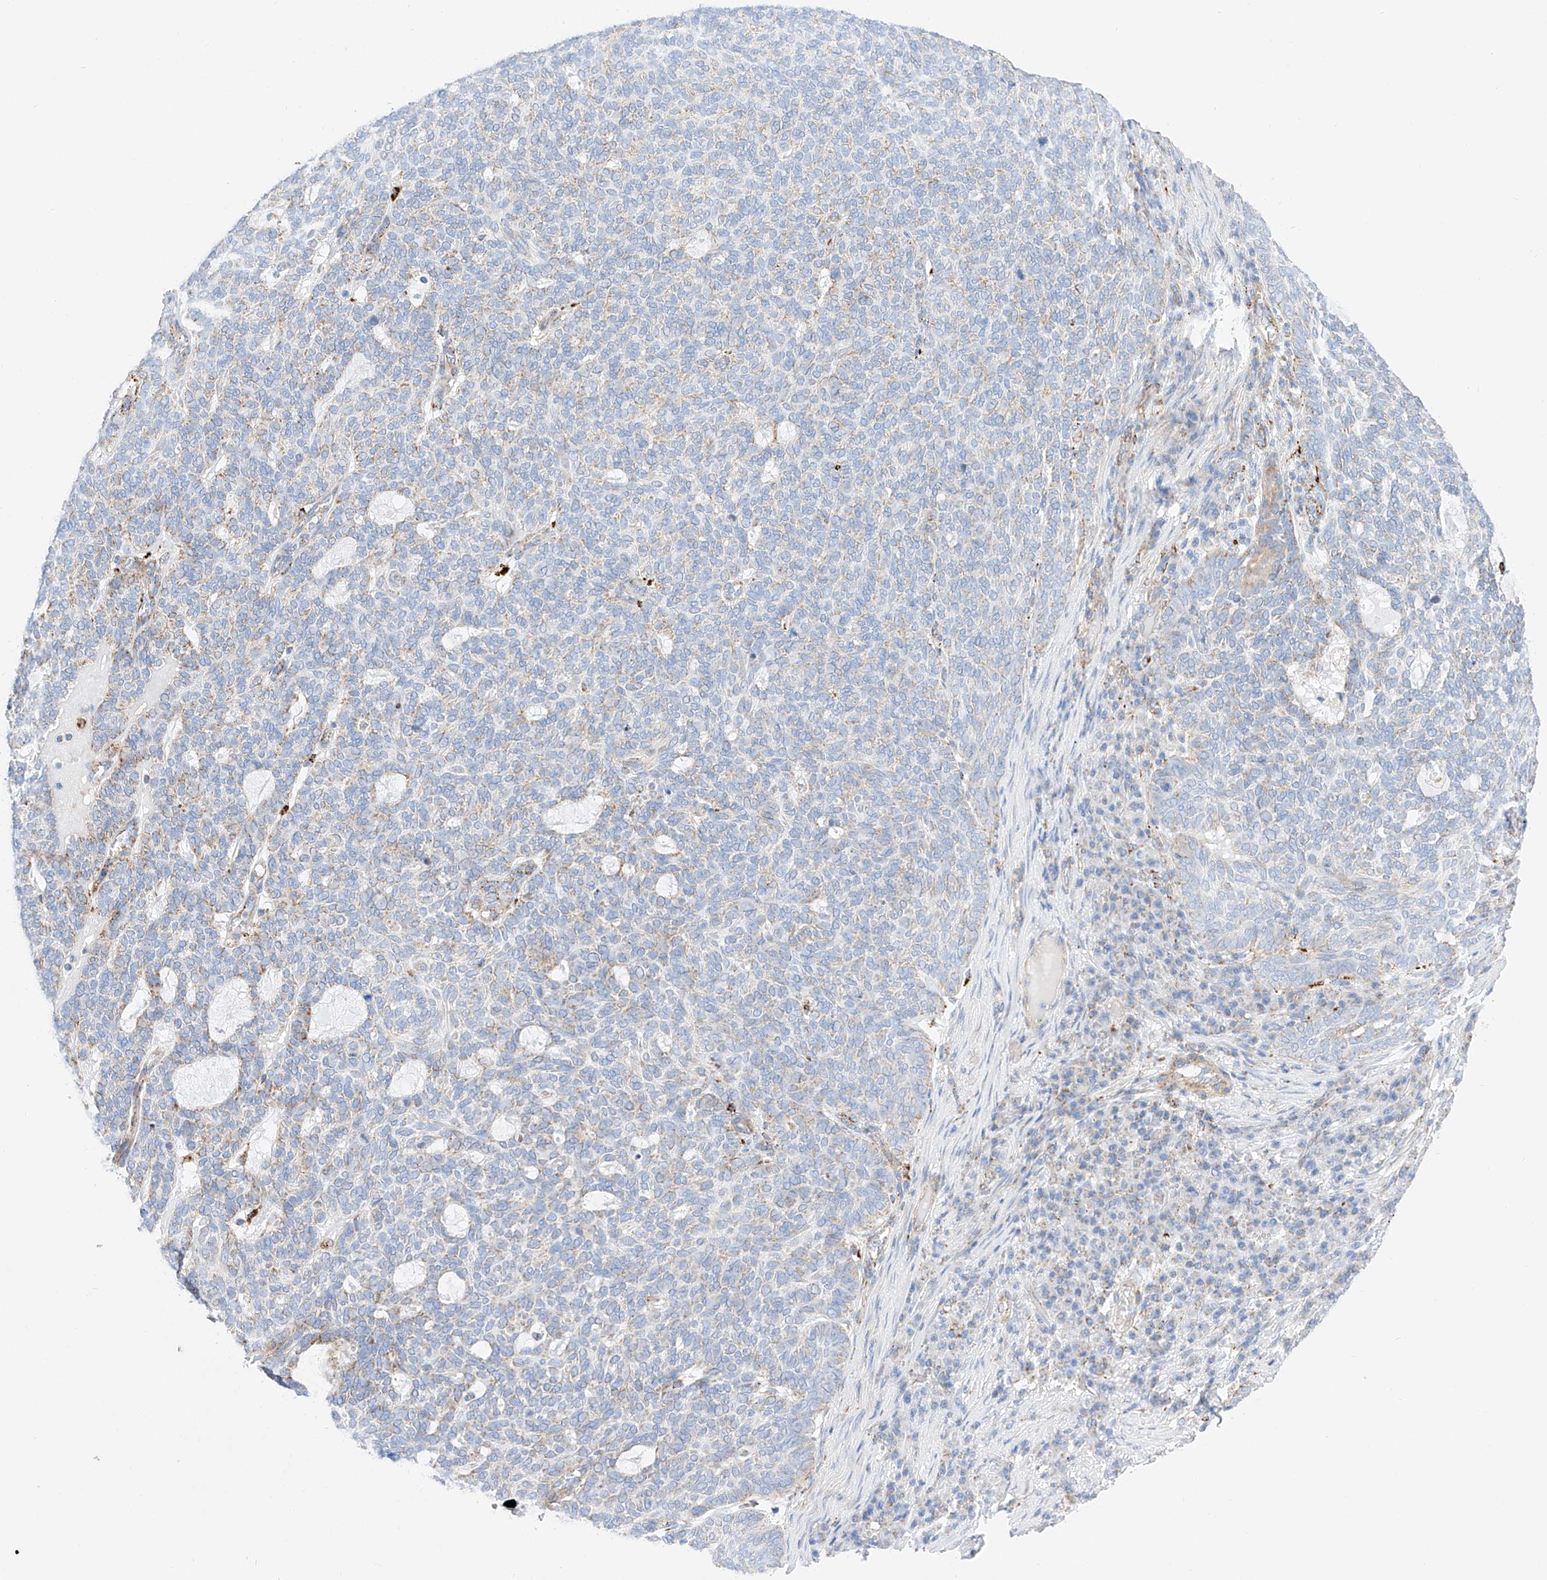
{"staining": {"intensity": "weak", "quantity": "<25%", "location": "cytoplasmic/membranous"}, "tissue": "skin cancer", "cell_type": "Tumor cells", "image_type": "cancer", "snomed": [{"axis": "morphology", "description": "Squamous cell carcinoma, NOS"}, {"axis": "topography", "description": "Skin"}], "caption": "Immunohistochemical staining of skin cancer exhibits no significant positivity in tumor cells. (DAB (3,3'-diaminobenzidine) immunohistochemistry (IHC) with hematoxylin counter stain).", "gene": "C6orf62", "patient": {"sex": "female", "age": 90}}